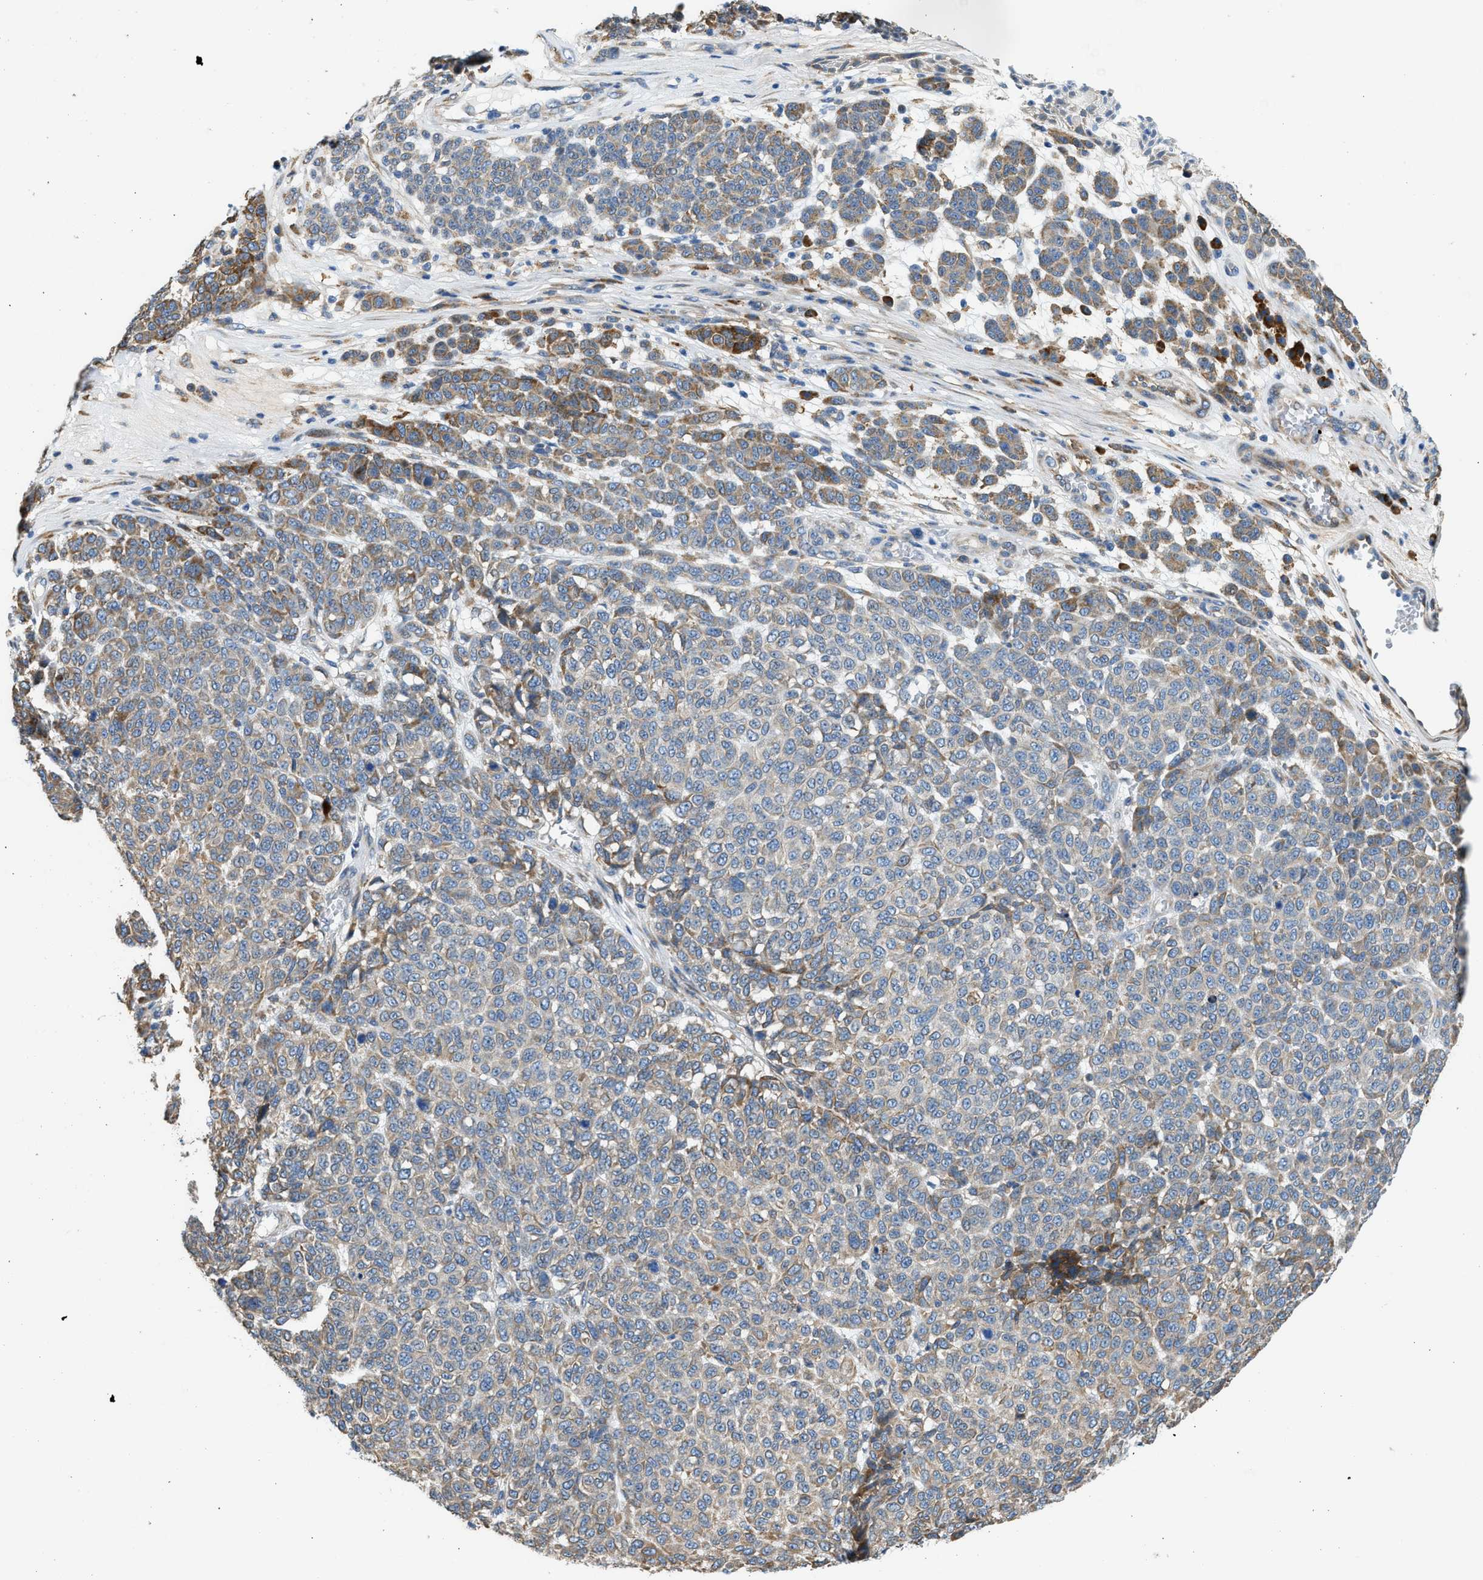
{"staining": {"intensity": "moderate", "quantity": "25%-75%", "location": "cytoplasmic/membranous"}, "tissue": "melanoma", "cell_type": "Tumor cells", "image_type": "cancer", "snomed": [{"axis": "morphology", "description": "Malignant melanoma, NOS"}, {"axis": "topography", "description": "Skin"}], "caption": "Tumor cells exhibit medium levels of moderate cytoplasmic/membranous expression in about 25%-75% of cells in human malignant melanoma. (Brightfield microscopy of DAB IHC at high magnification).", "gene": "CNTN6", "patient": {"sex": "male", "age": 59}}